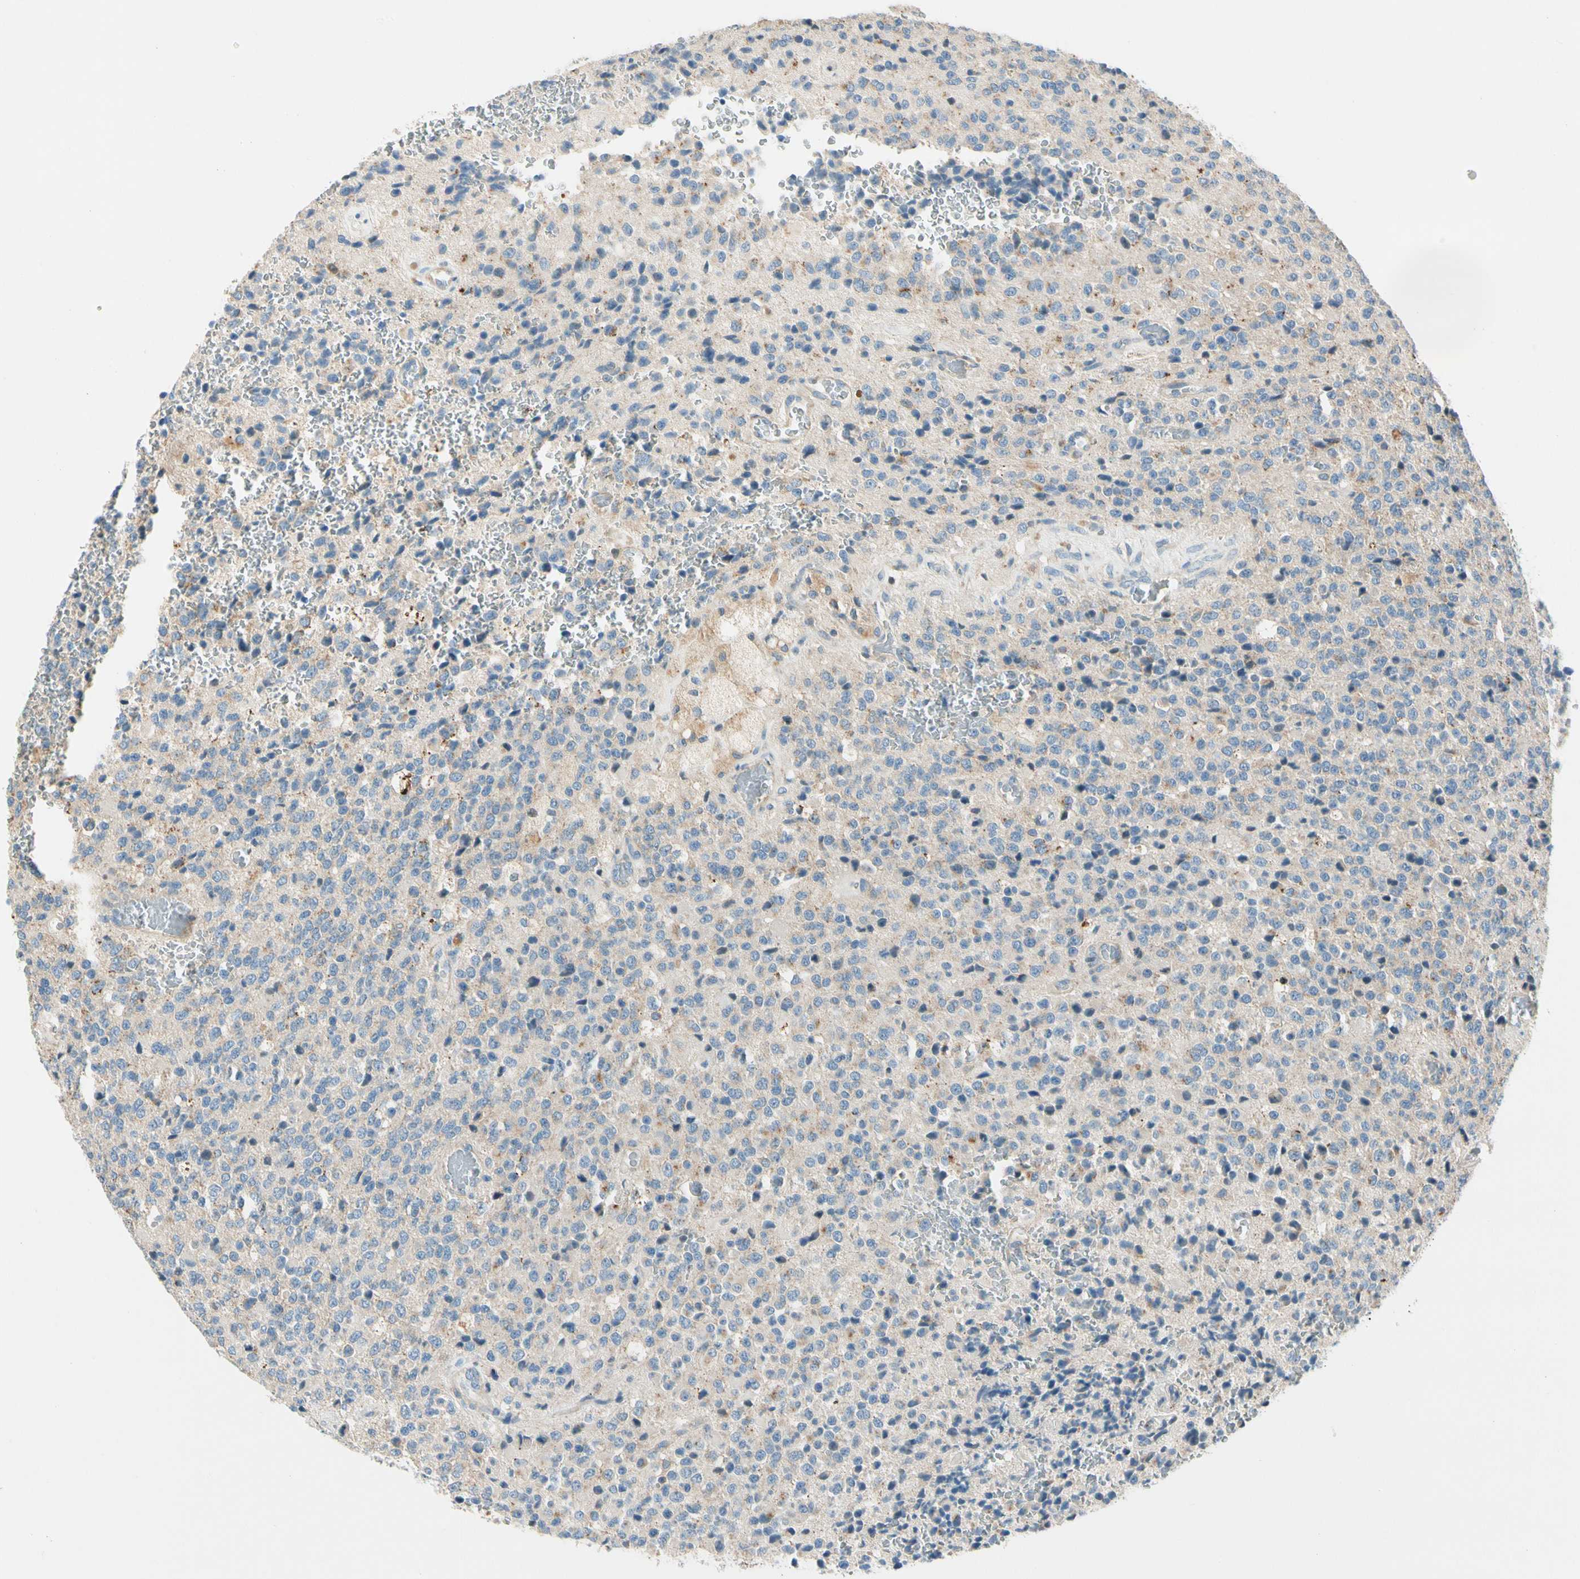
{"staining": {"intensity": "weak", "quantity": "25%-75%", "location": "cytoplasmic/membranous"}, "tissue": "glioma", "cell_type": "Tumor cells", "image_type": "cancer", "snomed": [{"axis": "morphology", "description": "Glioma, malignant, High grade"}, {"axis": "topography", "description": "pancreas cauda"}], "caption": "Immunohistochemical staining of human glioma shows low levels of weak cytoplasmic/membranous protein expression in about 25%-75% of tumor cells.", "gene": "CDH6", "patient": {"sex": "male", "age": 60}}